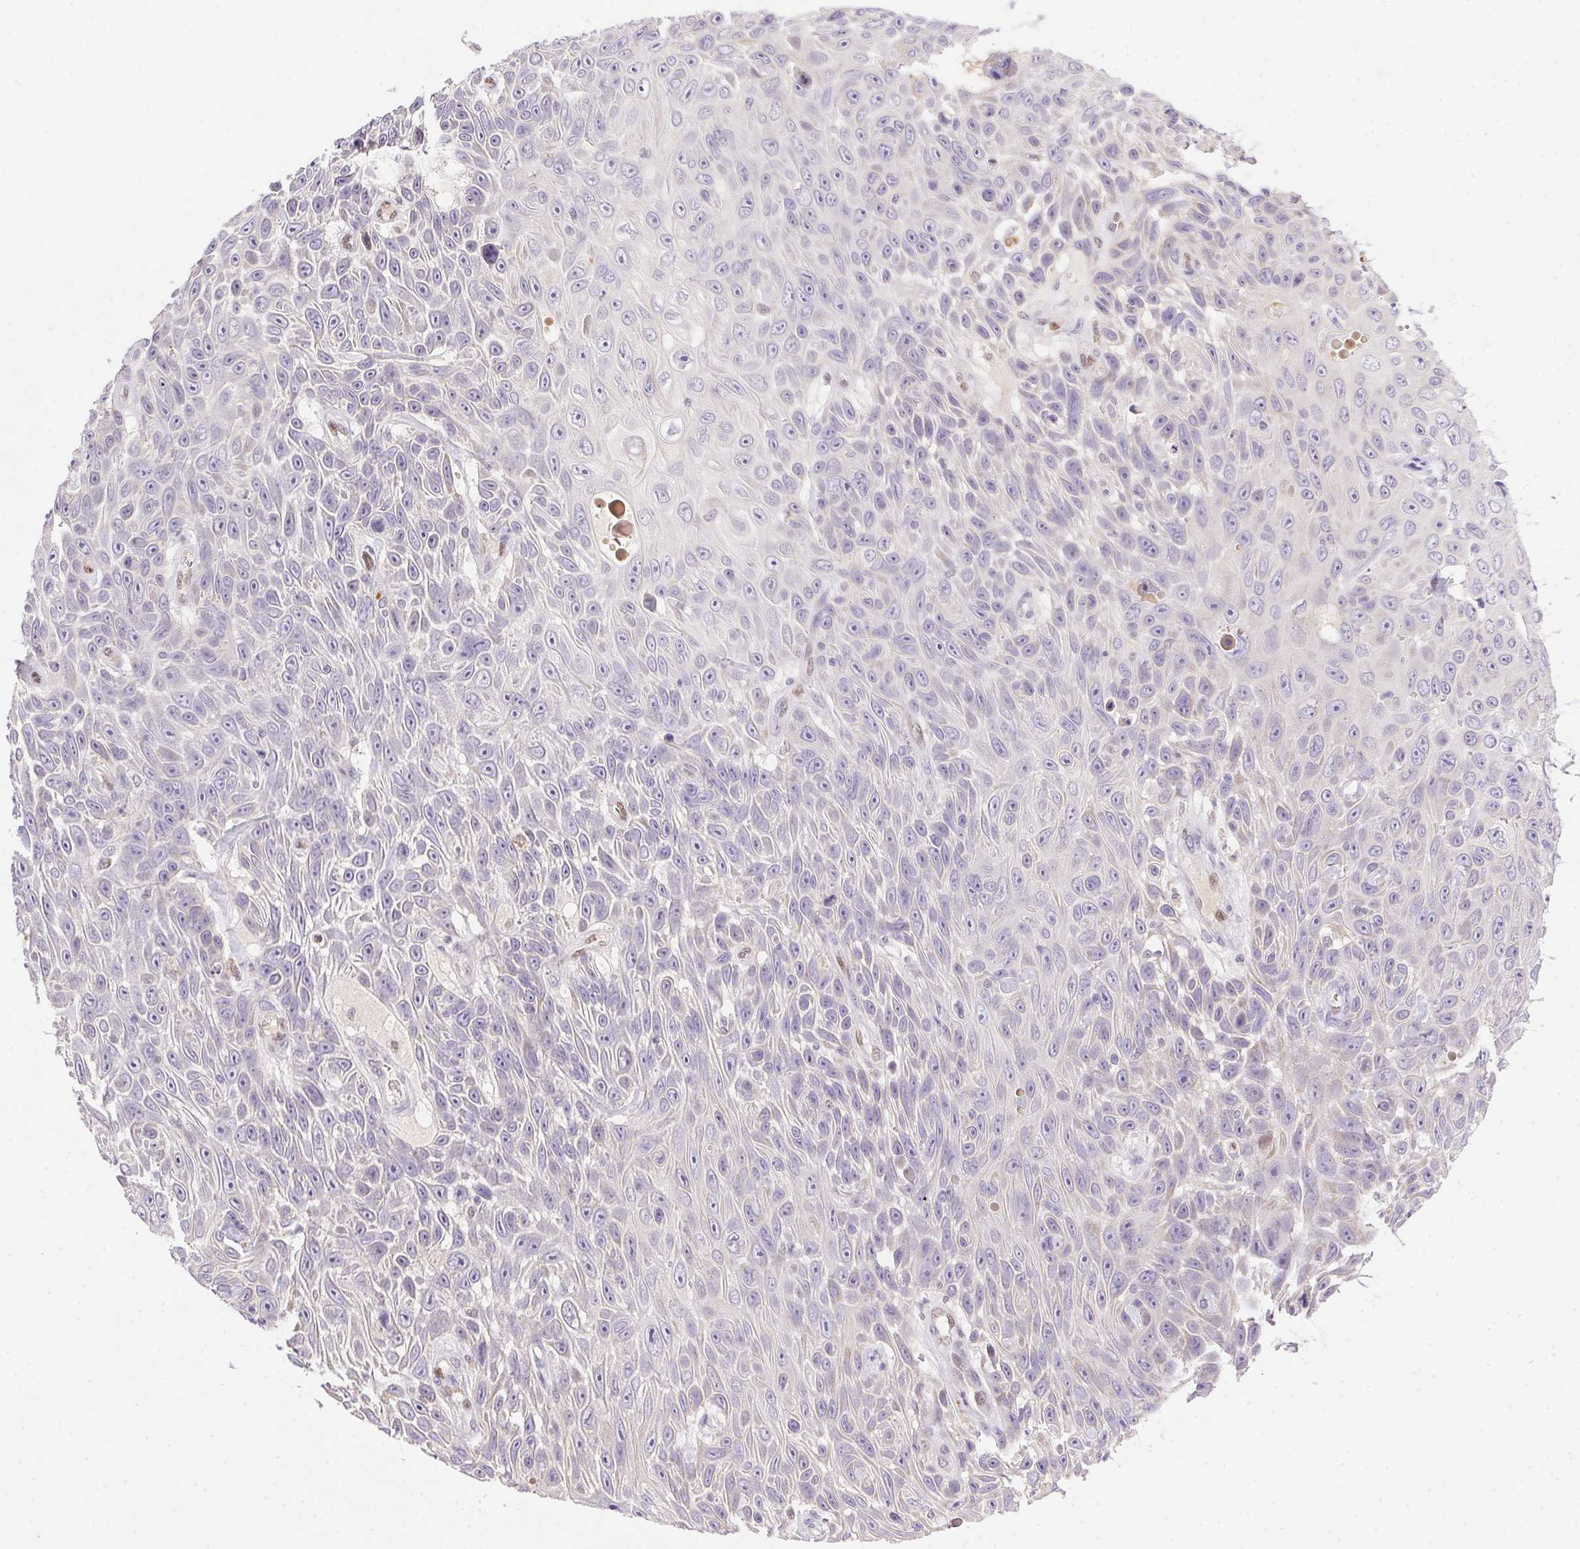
{"staining": {"intensity": "negative", "quantity": "none", "location": "none"}, "tissue": "skin cancer", "cell_type": "Tumor cells", "image_type": "cancer", "snomed": [{"axis": "morphology", "description": "Squamous cell carcinoma, NOS"}, {"axis": "topography", "description": "Skin"}], "caption": "The image exhibits no staining of tumor cells in skin cancer (squamous cell carcinoma).", "gene": "SP9", "patient": {"sex": "male", "age": 82}}